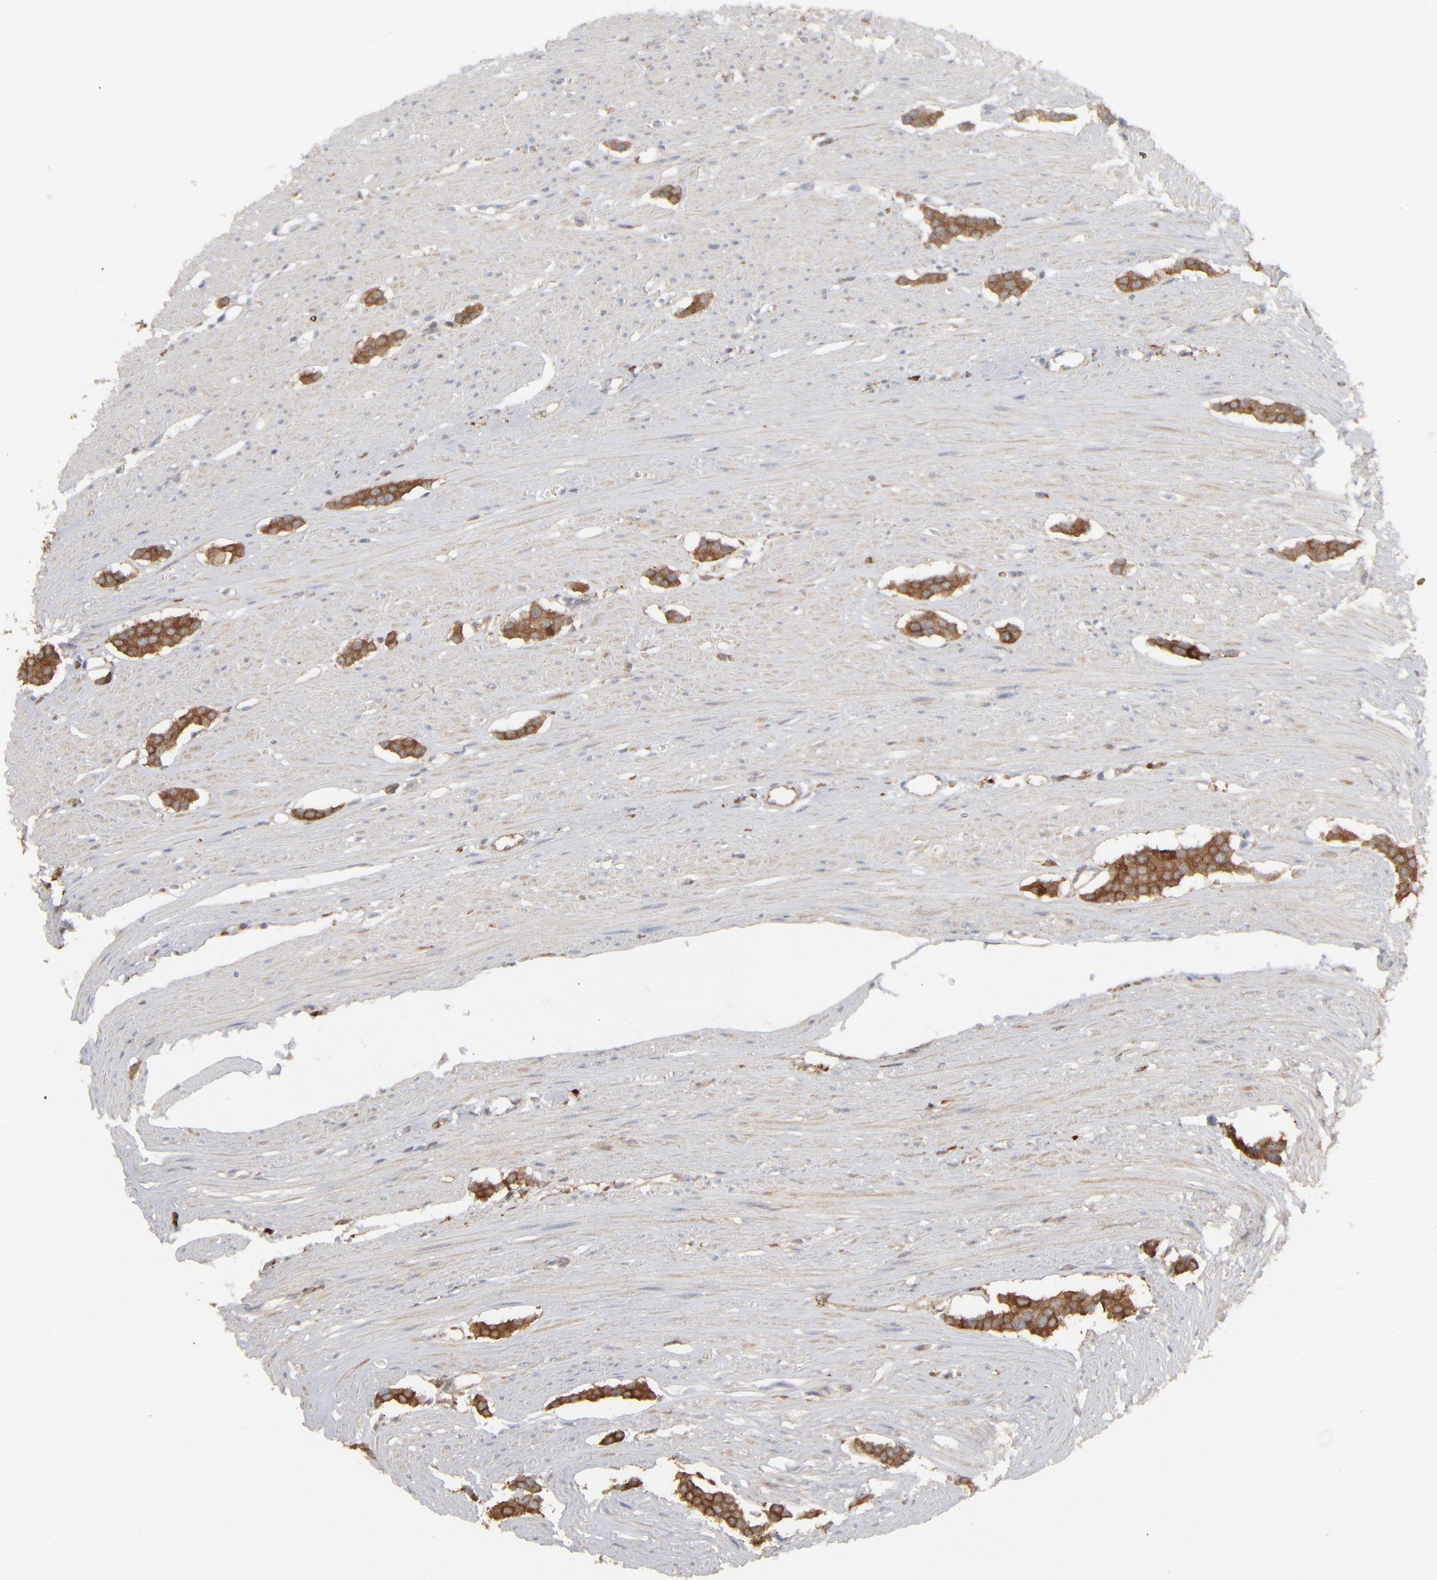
{"staining": {"intensity": "strong", "quantity": ">75%", "location": "cytoplasmic/membranous"}, "tissue": "carcinoid", "cell_type": "Tumor cells", "image_type": "cancer", "snomed": [{"axis": "morphology", "description": "Carcinoid, malignant, NOS"}, {"axis": "topography", "description": "Small intestine"}], "caption": "Human carcinoid stained with a protein marker displays strong staining in tumor cells.", "gene": "NME1-NME2", "patient": {"sex": "male", "age": 60}}